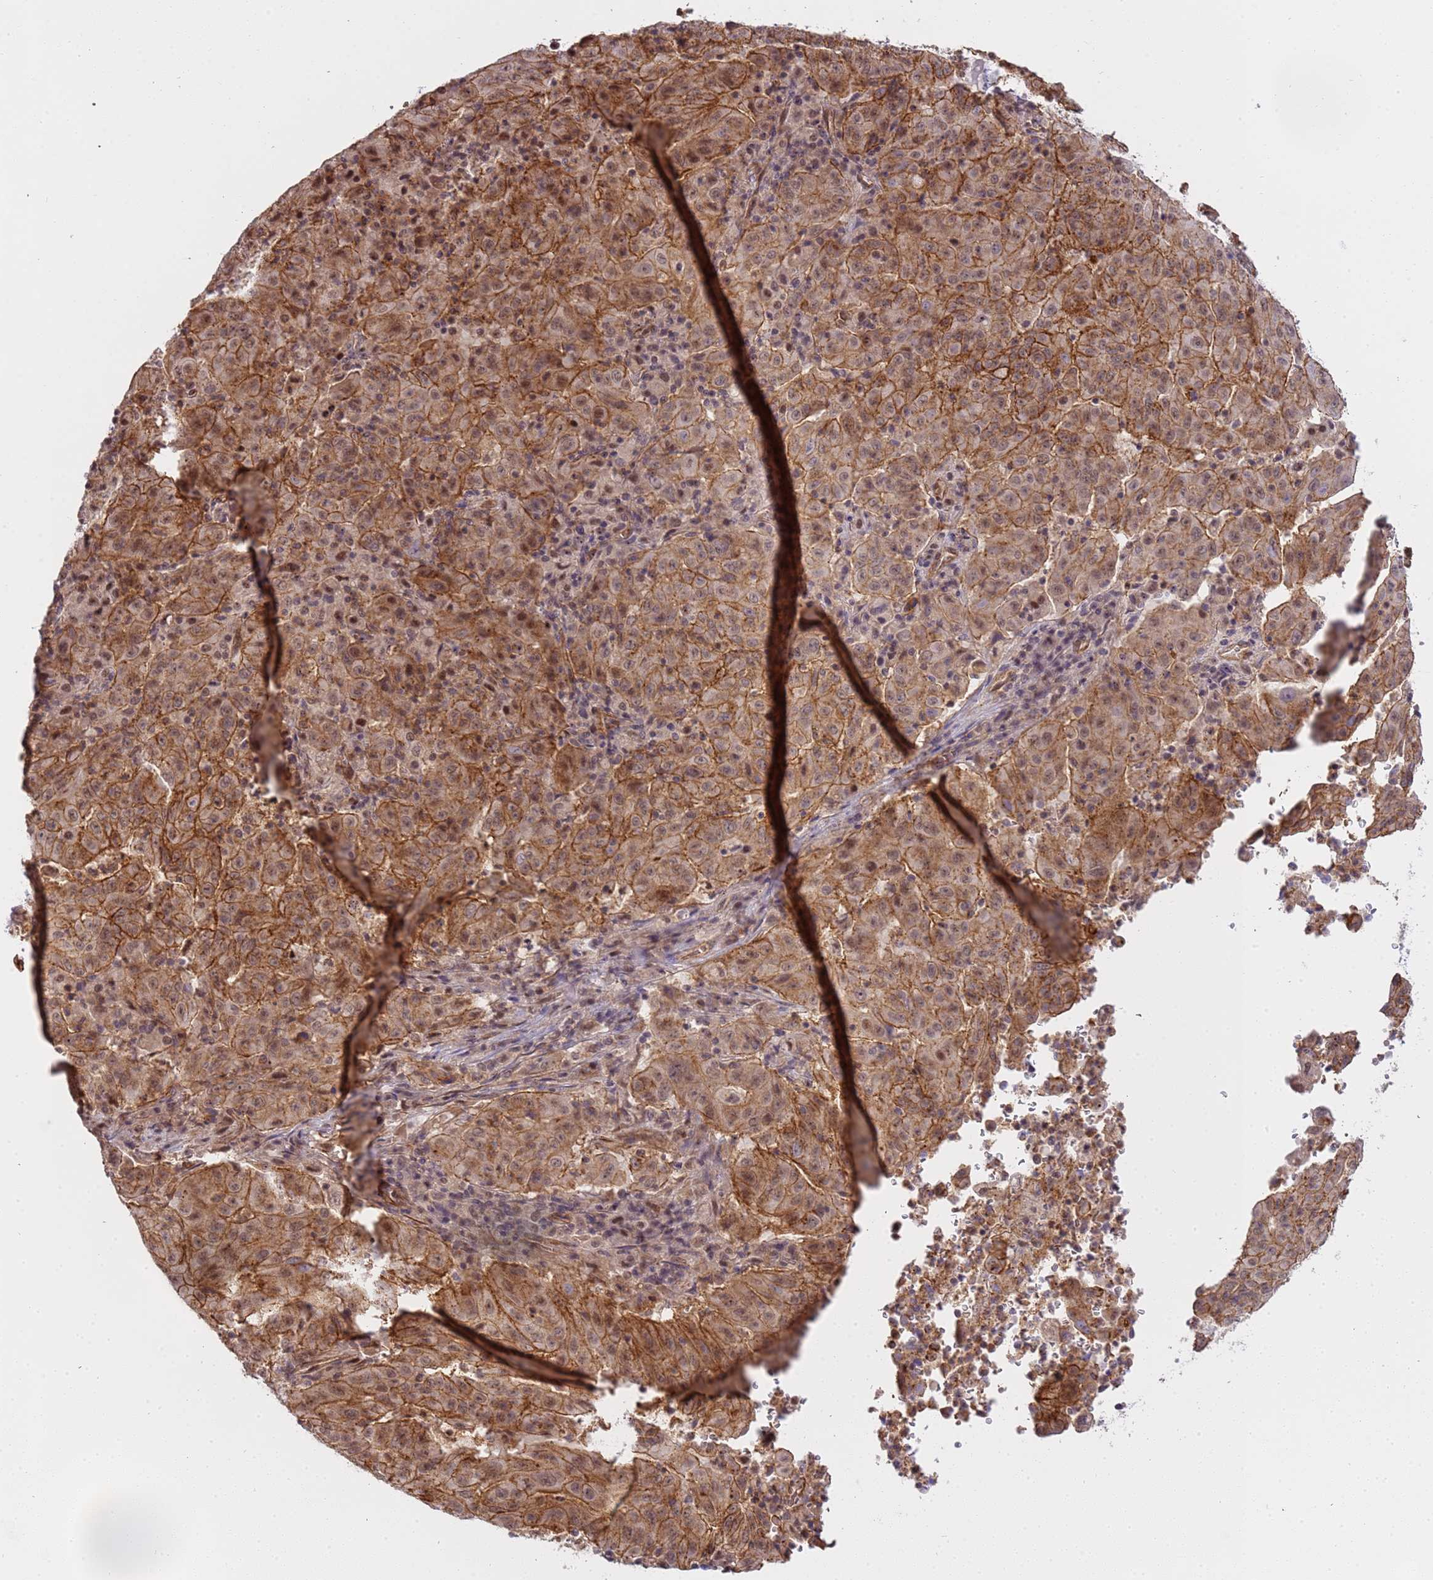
{"staining": {"intensity": "moderate", "quantity": ">75%", "location": "cytoplasmic/membranous,nuclear"}, "tissue": "pancreatic cancer", "cell_type": "Tumor cells", "image_type": "cancer", "snomed": [{"axis": "morphology", "description": "Adenocarcinoma, NOS"}, {"axis": "topography", "description": "Pancreas"}], "caption": "Immunohistochemistry (IHC) (DAB (3,3'-diaminobenzidine)) staining of pancreatic cancer shows moderate cytoplasmic/membranous and nuclear protein positivity in about >75% of tumor cells.", "gene": "EMC2", "patient": {"sex": "male", "age": 63}}